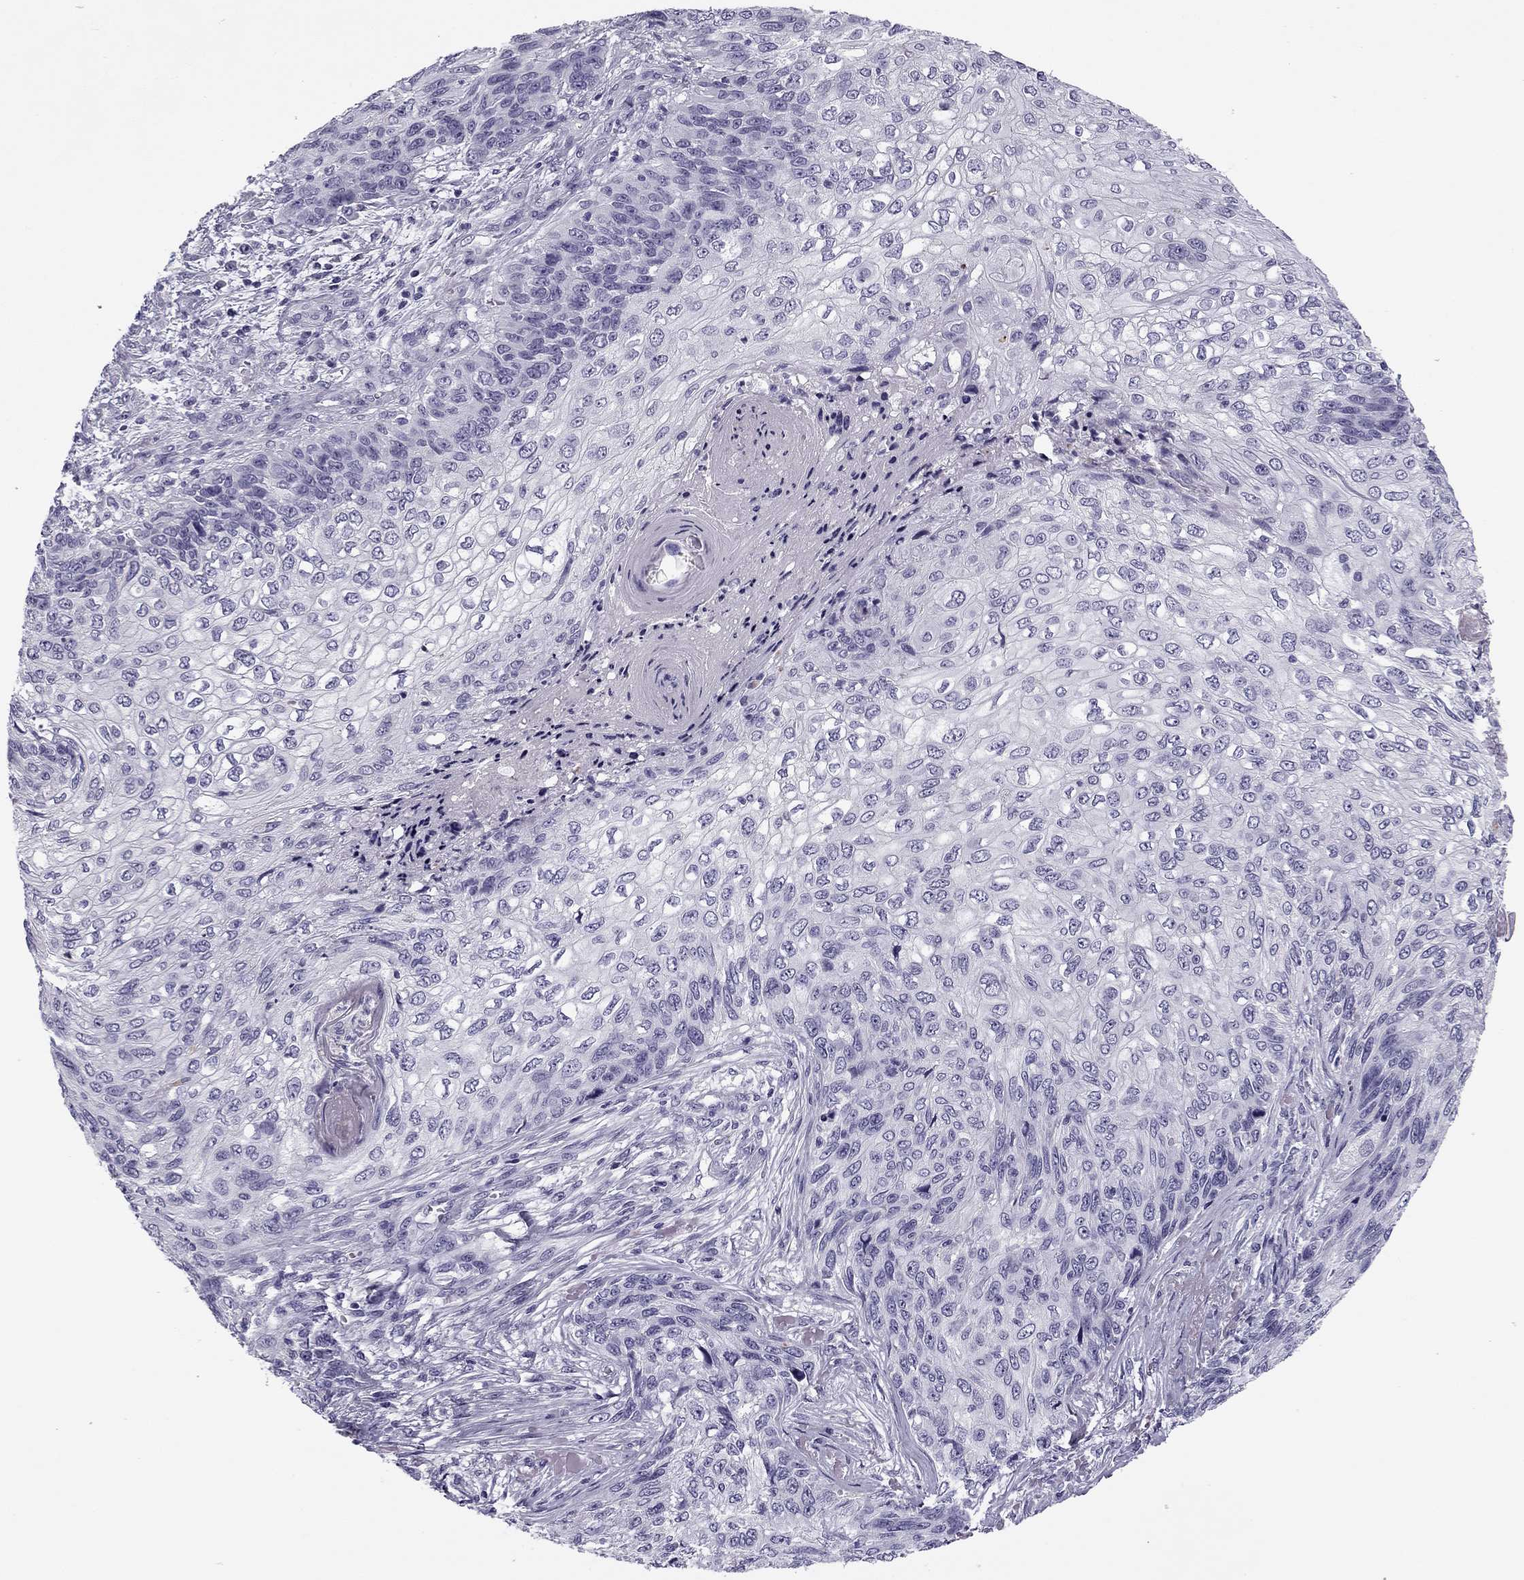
{"staining": {"intensity": "negative", "quantity": "none", "location": "none"}, "tissue": "skin cancer", "cell_type": "Tumor cells", "image_type": "cancer", "snomed": [{"axis": "morphology", "description": "Squamous cell carcinoma, NOS"}, {"axis": "topography", "description": "Skin"}], "caption": "Tumor cells are negative for brown protein staining in skin cancer (squamous cell carcinoma). The staining was performed using DAB (3,3'-diaminobenzidine) to visualize the protein expression in brown, while the nuclei were stained in blue with hematoxylin (Magnification: 20x).", "gene": "MC5R", "patient": {"sex": "male", "age": 92}}